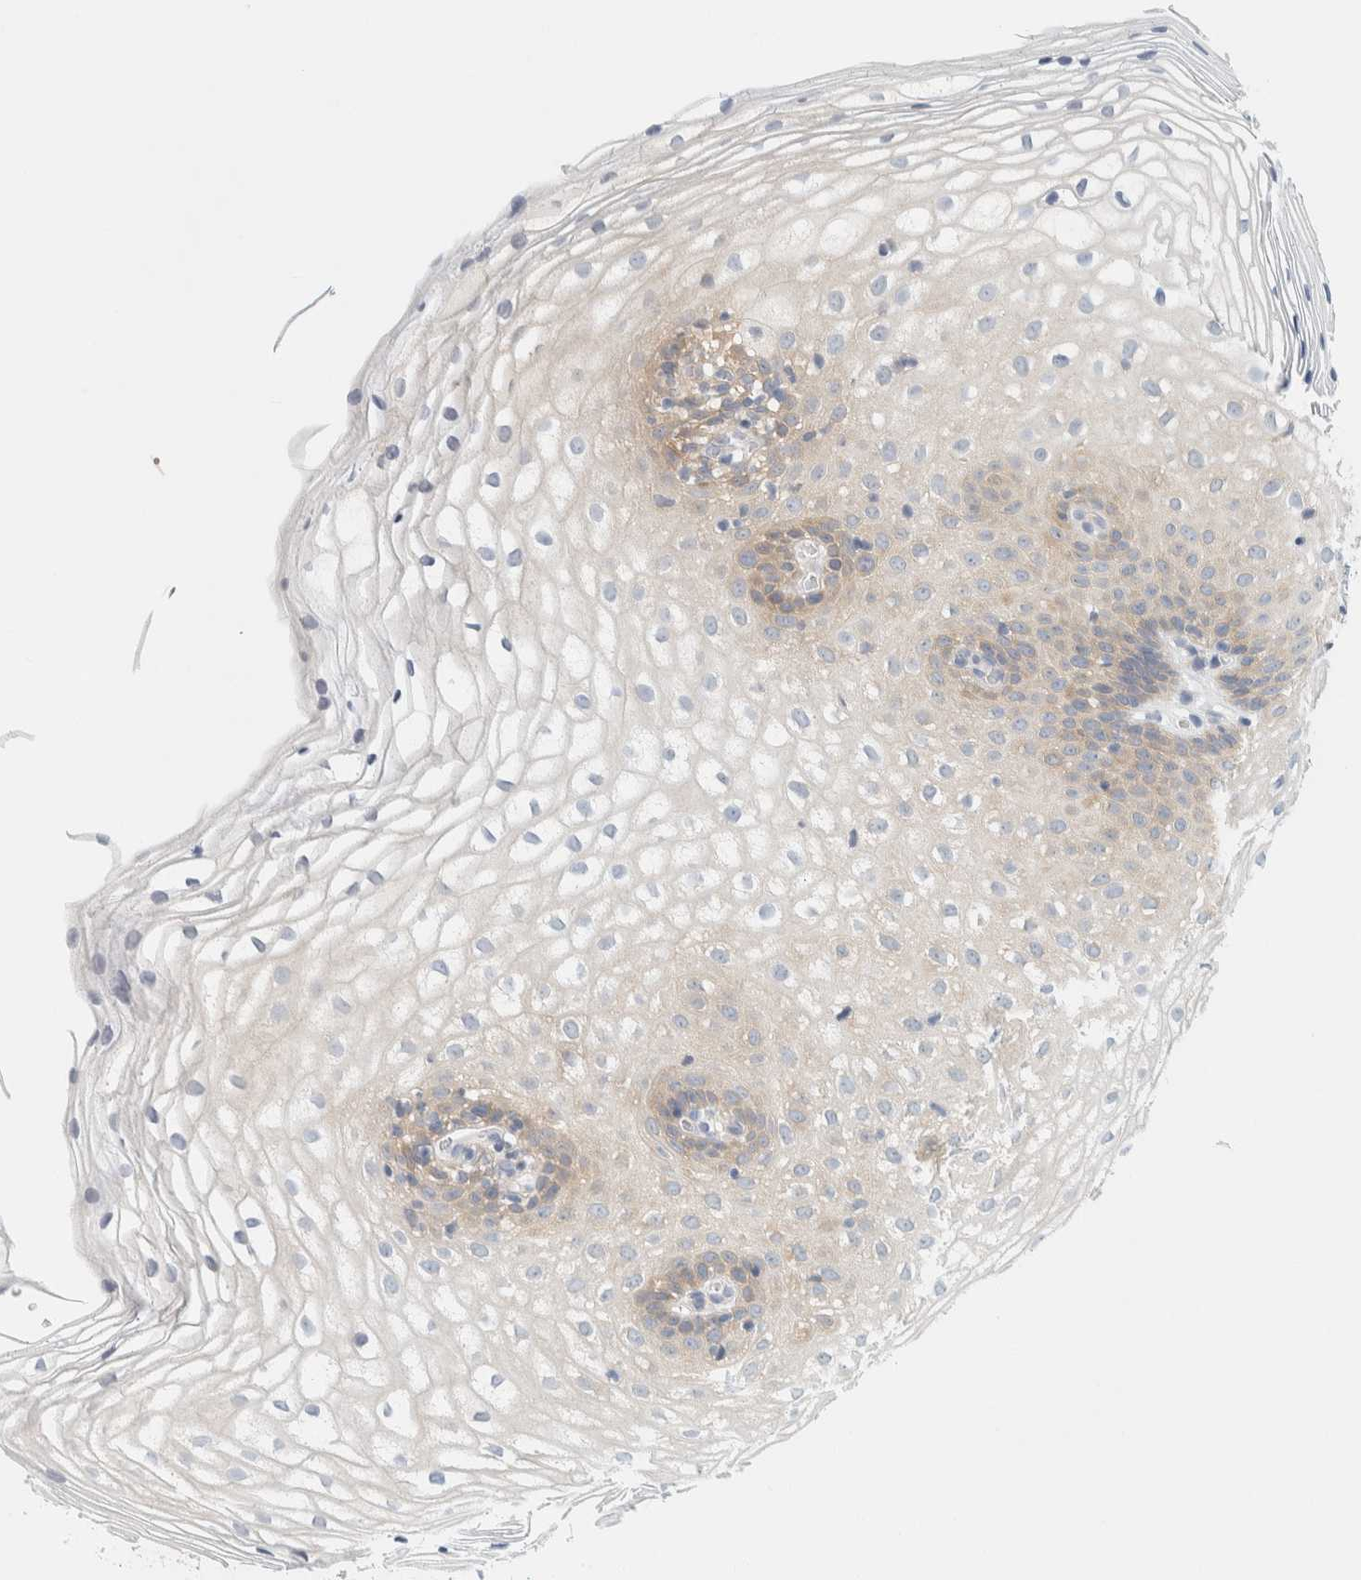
{"staining": {"intensity": "weak", "quantity": "25%-75%", "location": "cytoplasmic/membranous"}, "tissue": "cervix", "cell_type": "Squamous epithelial cells", "image_type": "normal", "snomed": [{"axis": "morphology", "description": "Normal tissue, NOS"}, {"axis": "topography", "description": "Cervix"}], "caption": "Protein expression analysis of normal cervix exhibits weak cytoplasmic/membranous staining in approximately 25%-75% of squamous epithelial cells. (DAB (3,3'-diaminobenzidine) IHC, brown staining for protein, blue staining for nuclei).", "gene": "AARSD1", "patient": {"sex": "female", "age": 72}}